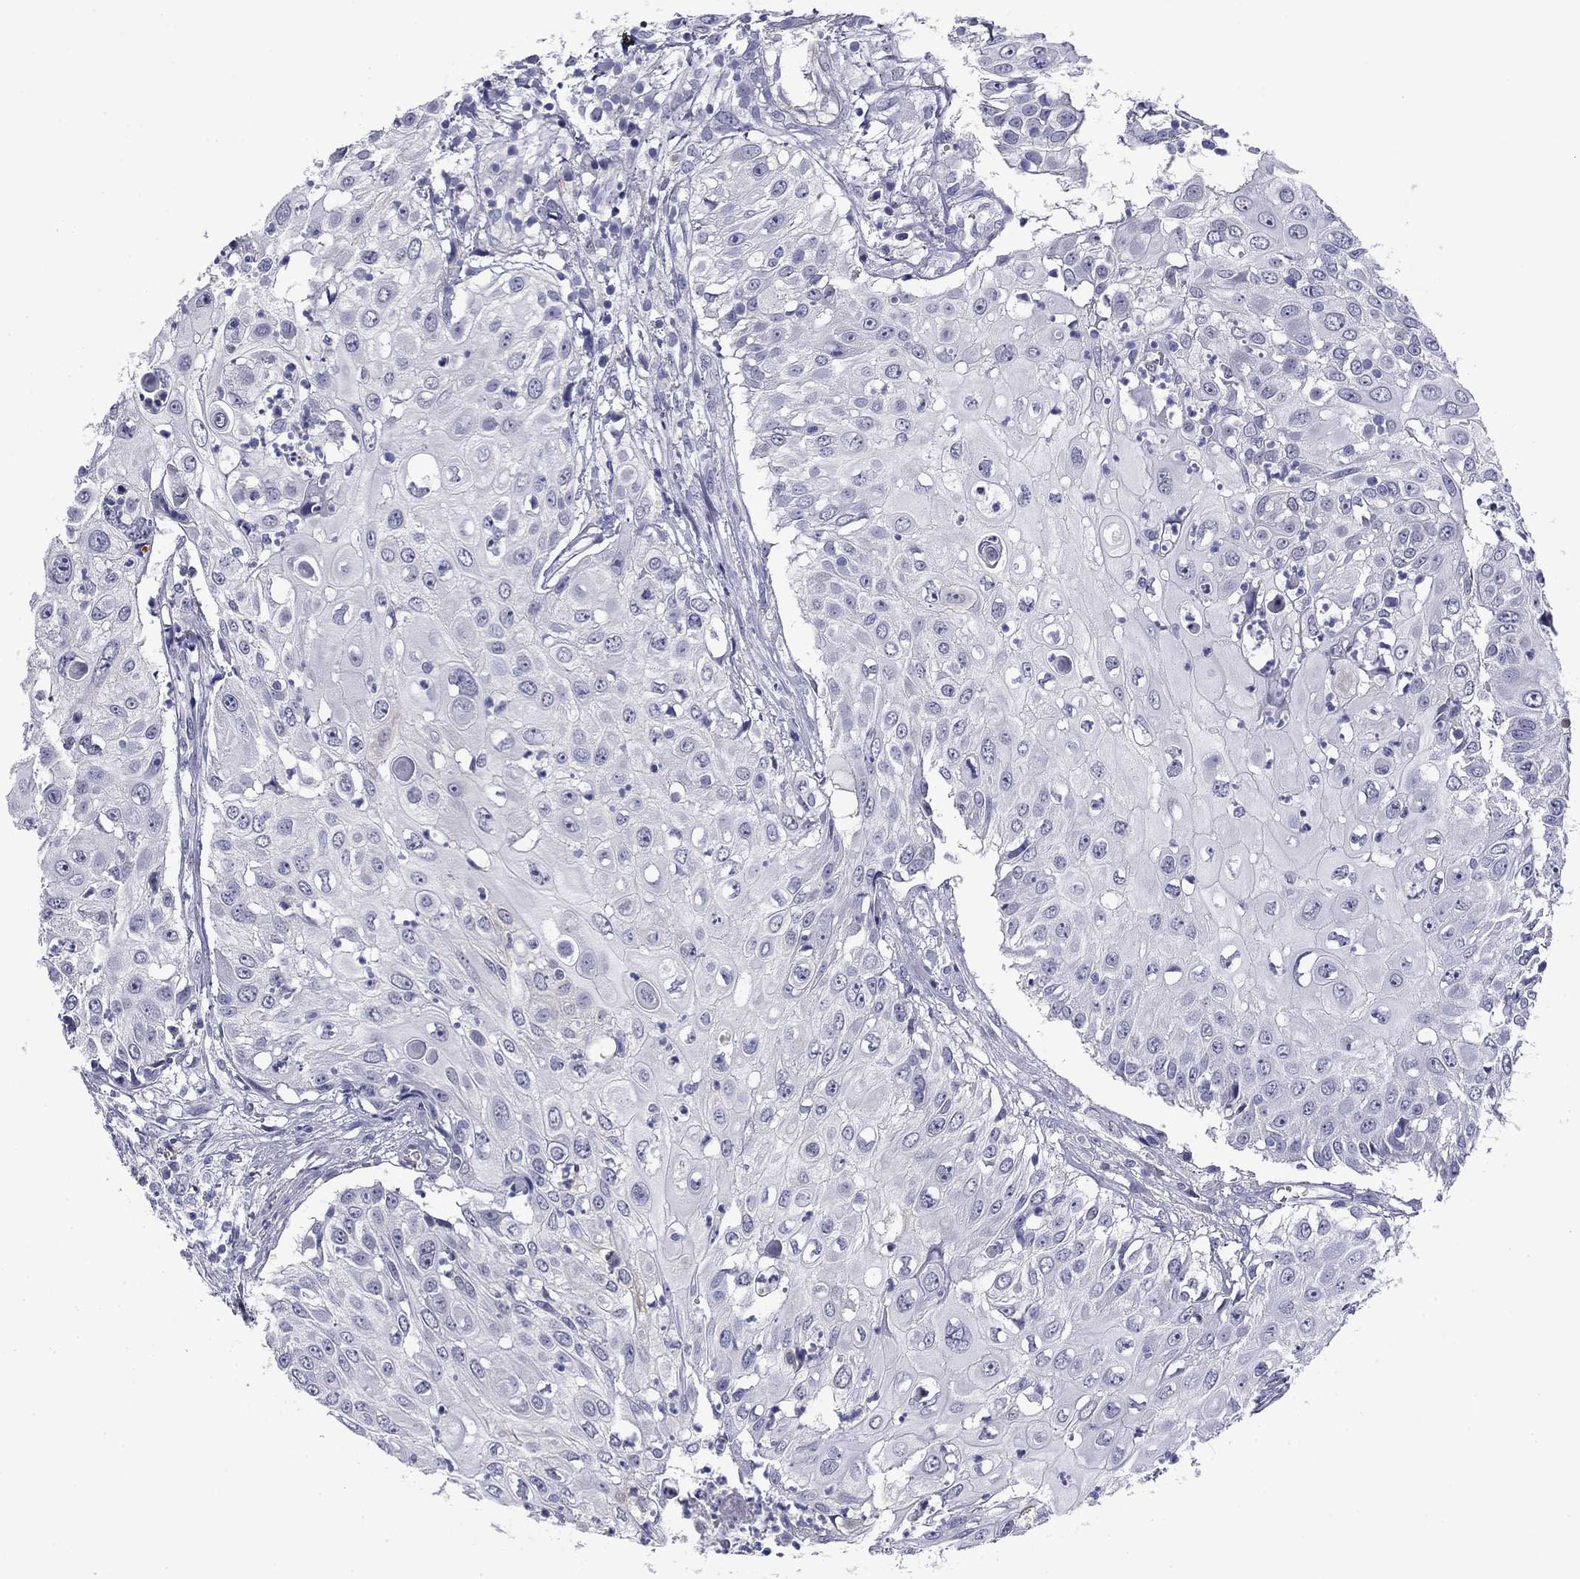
{"staining": {"intensity": "negative", "quantity": "none", "location": "none"}, "tissue": "urothelial cancer", "cell_type": "Tumor cells", "image_type": "cancer", "snomed": [{"axis": "morphology", "description": "Urothelial carcinoma, High grade"}, {"axis": "topography", "description": "Urinary bladder"}], "caption": "Protein analysis of high-grade urothelial carcinoma shows no significant expression in tumor cells. The staining was performed using DAB to visualize the protein expression in brown, while the nuclei were stained in blue with hematoxylin (Magnification: 20x).", "gene": "BCL2L14", "patient": {"sex": "female", "age": 79}}